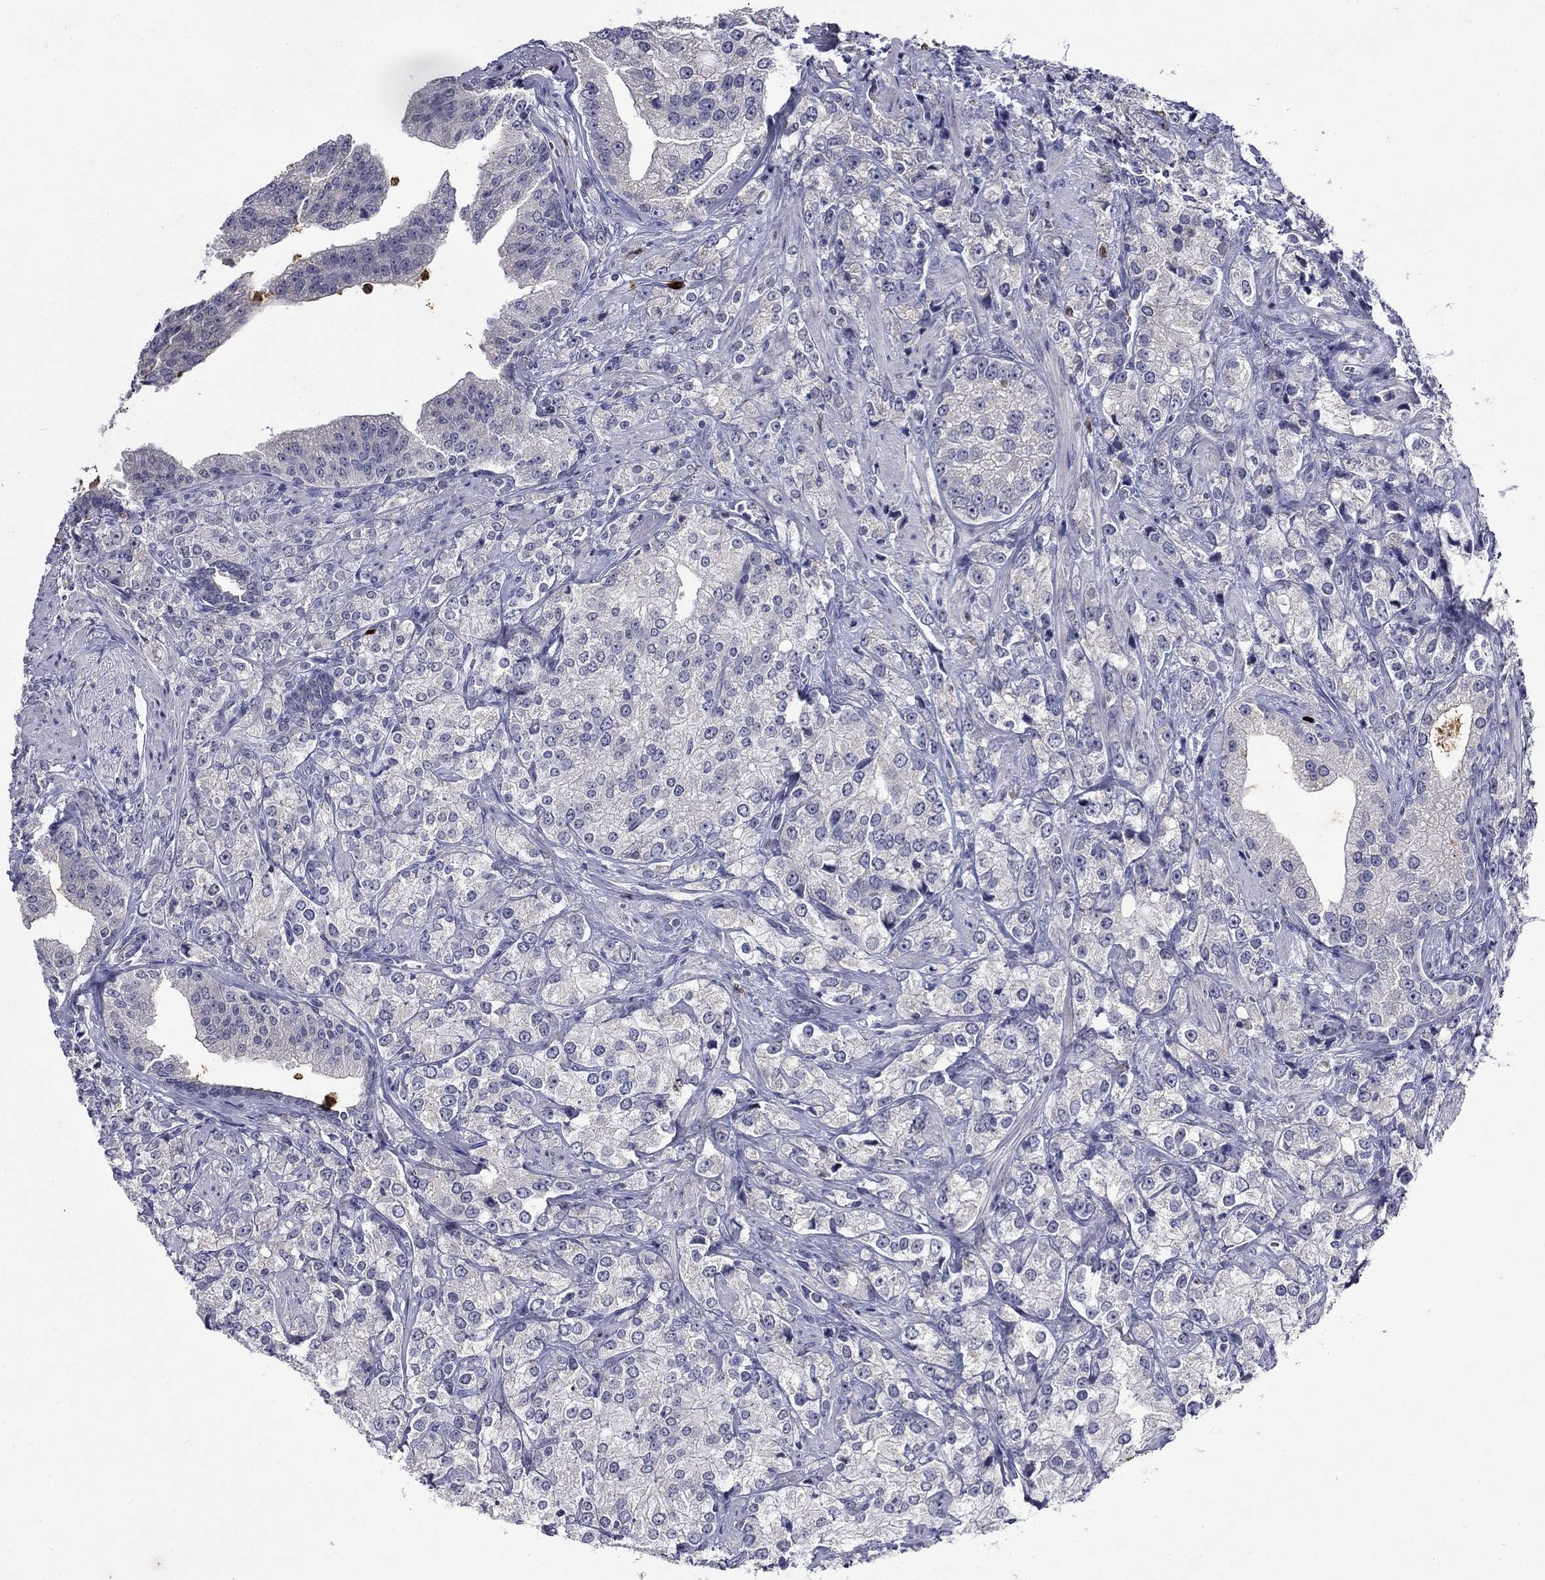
{"staining": {"intensity": "negative", "quantity": "none", "location": "none"}, "tissue": "prostate cancer", "cell_type": "Tumor cells", "image_type": "cancer", "snomed": [{"axis": "morphology", "description": "Adenocarcinoma, NOS"}, {"axis": "topography", "description": "Prostate and seminal vesicle, NOS"}, {"axis": "topography", "description": "Prostate"}], "caption": "High magnification brightfield microscopy of prostate cancer (adenocarcinoma) stained with DAB (3,3'-diaminobenzidine) (brown) and counterstained with hematoxylin (blue): tumor cells show no significant staining.", "gene": "IRF5", "patient": {"sex": "male", "age": 68}}